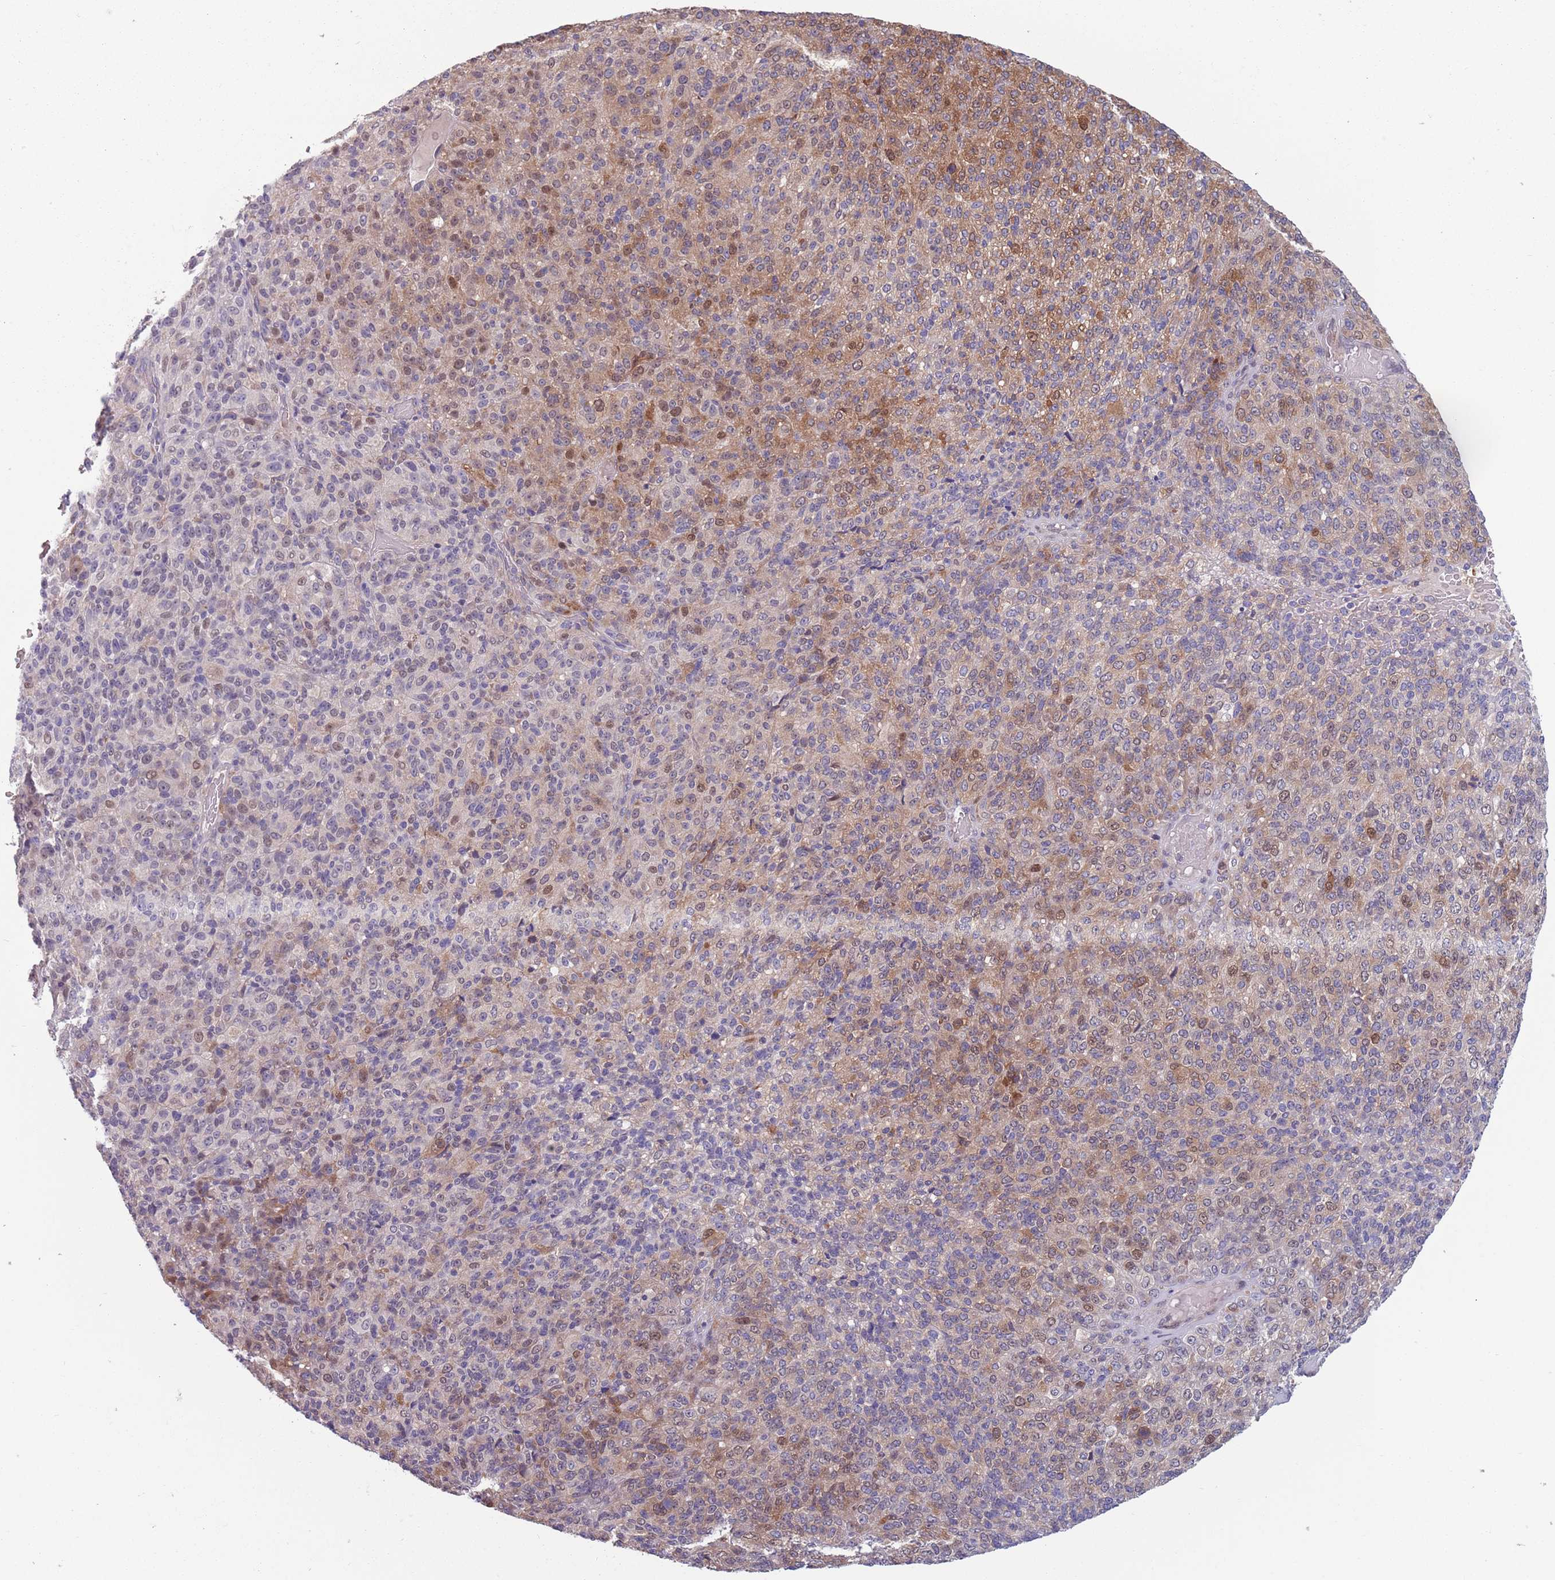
{"staining": {"intensity": "moderate", "quantity": "<25%", "location": "cytoplasmic/membranous,nuclear"}, "tissue": "melanoma", "cell_type": "Tumor cells", "image_type": "cancer", "snomed": [{"axis": "morphology", "description": "Malignant melanoma, Metastatic site"}, {"axis": "topography", "description": "Brain"}], "caption": "Tumor cells exhibit low levels of moderate cytoplasmic/membranous and nuclear expression in about <25% of cells in human malignant melanoma (metastatic site). (Stains: DAB (3,3'-diaminobenzidine) in brown, nuclei in blue, Microscopy: brightfield microscopy at high magnification).", "gene": "CLNS1A", "patient": {"sex": "female", "age": 56}}